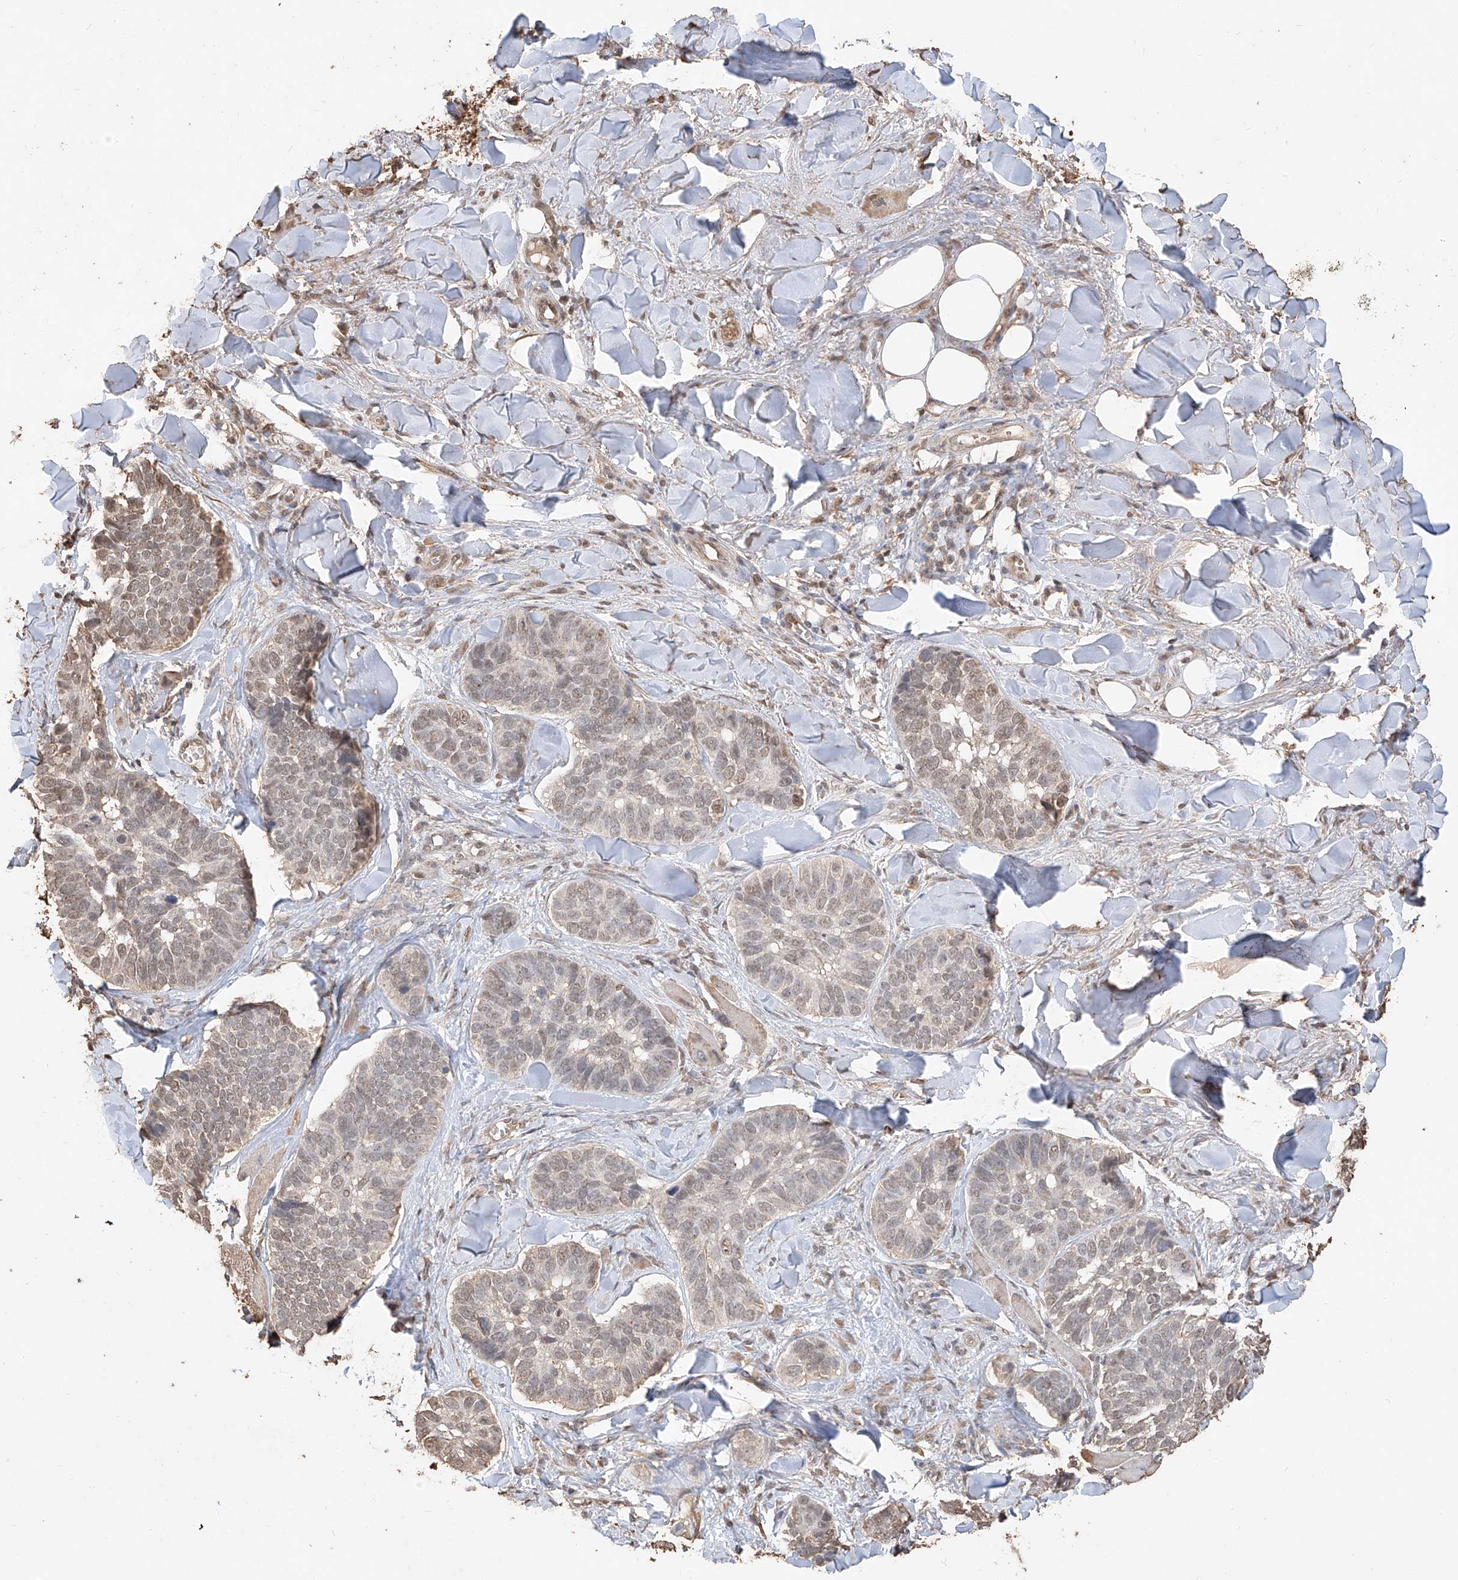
{"staining": {"intensity": "weak", "quantity": "25%-75%", "location": "nuclear"}, "tissue": "skin cancer", "cell_type": "Tumor cells", "image_type": "cancer", "snomed": [{"axis": "morphology", "description": "Basal cell carcinoma"}, {"axis": "topography", "description": "Skin"}], "caption": "The photomicrograph exhibits immunohistochemical staining of skin cancer. There is weak nuclear expression is appreciated in about 25%-75% of tumor cells.", "gene": "ELOVL1", "patient": {"sex": "male", "age": 62}}